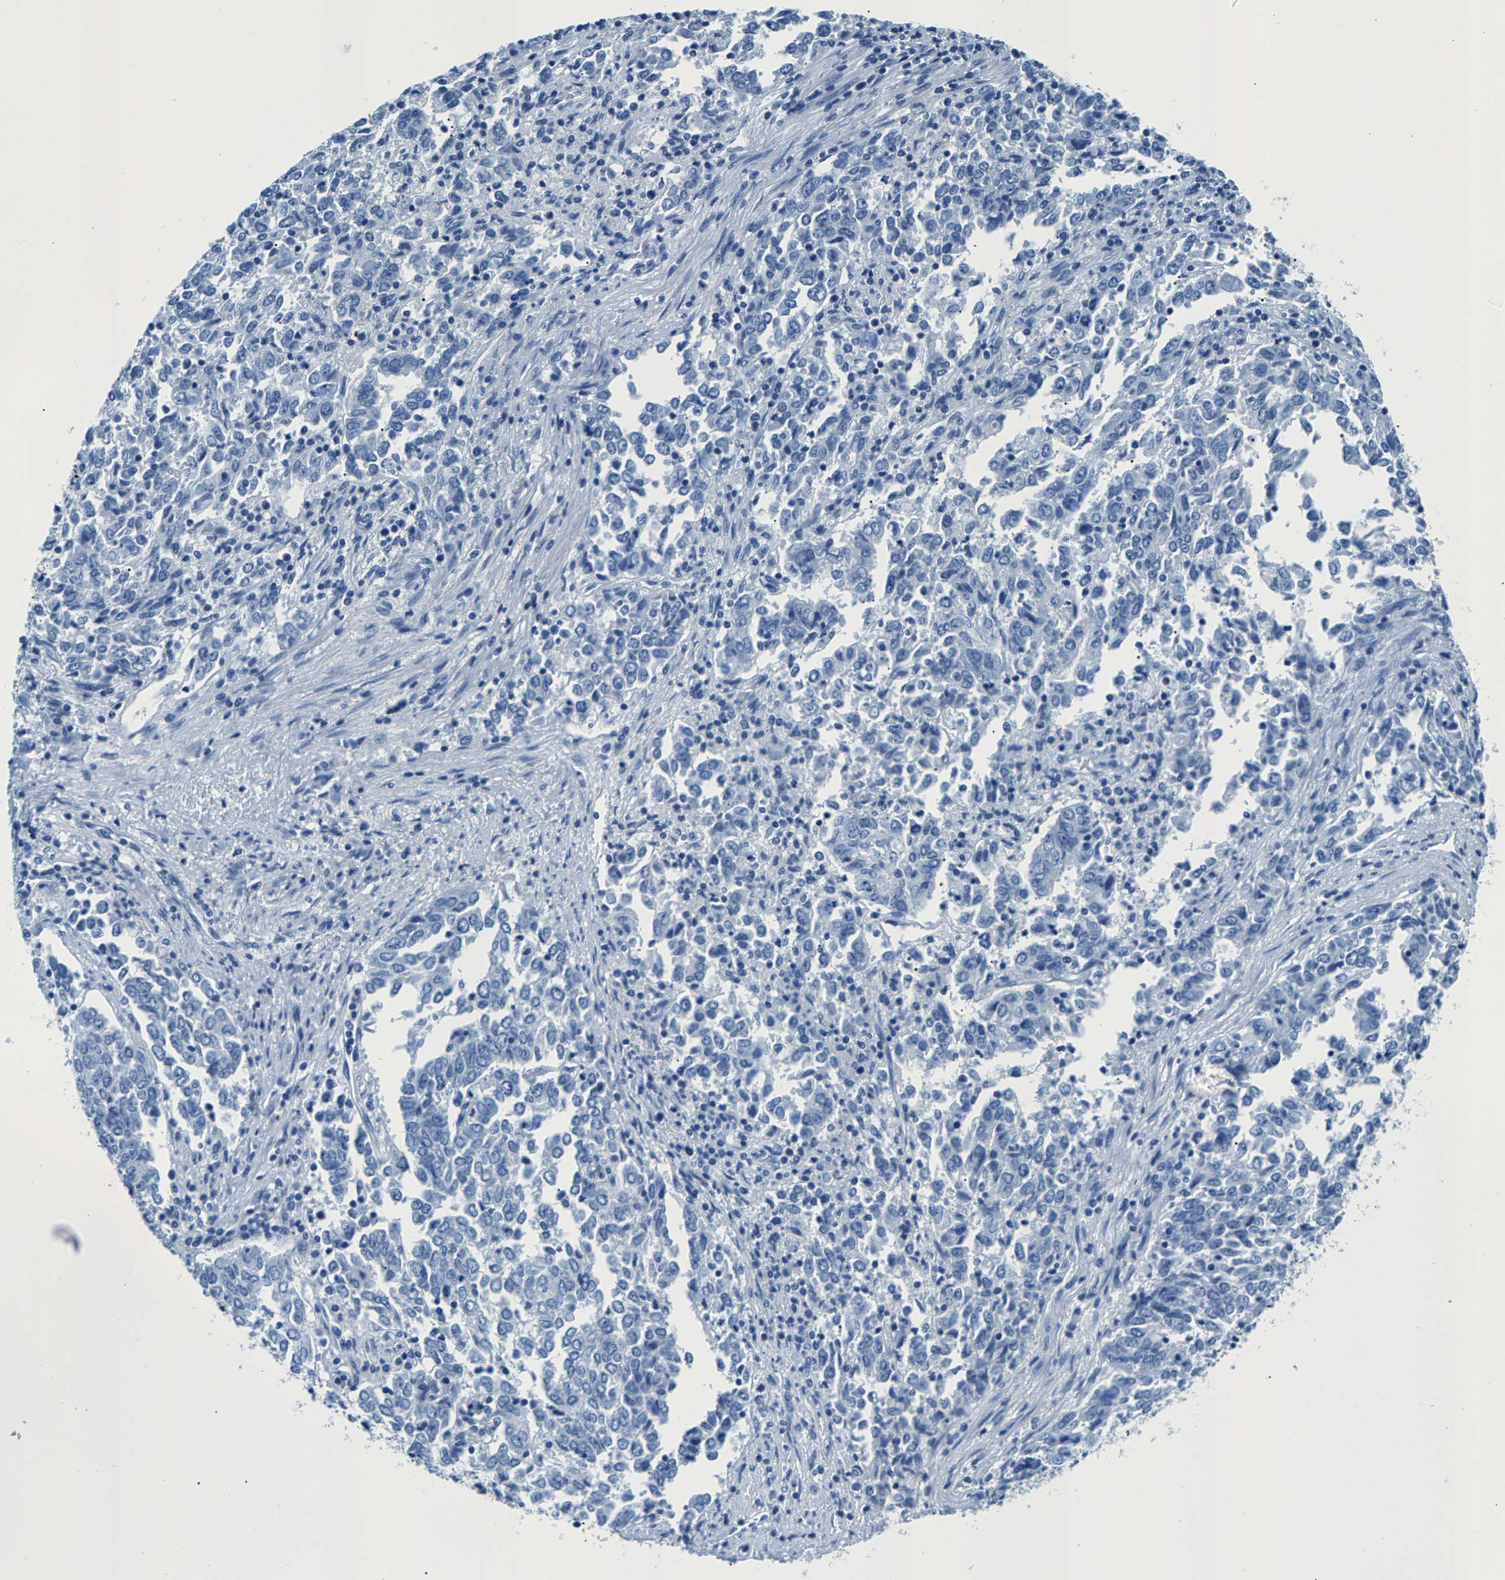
{"staining": {"intensity": "negative", "quantity": "none", "location": "none"}, "tissue": "endometrial cancer", "cell_type": "Tumor cells", "image_type": "cancer", "snomed": [{"axis": "morphology", "description": "Adenocarcinoma, NOS"}, {"axis": "topography", "description": "Endometrium"}], "caption": "Tumor cells show no significant protein positivity in endometrial cancer (adenocarcinoma). (IHC, brightfield microscopy, high magnification).", "gene": "CPS1", "patient": {"sex": "female", "age": 80}}